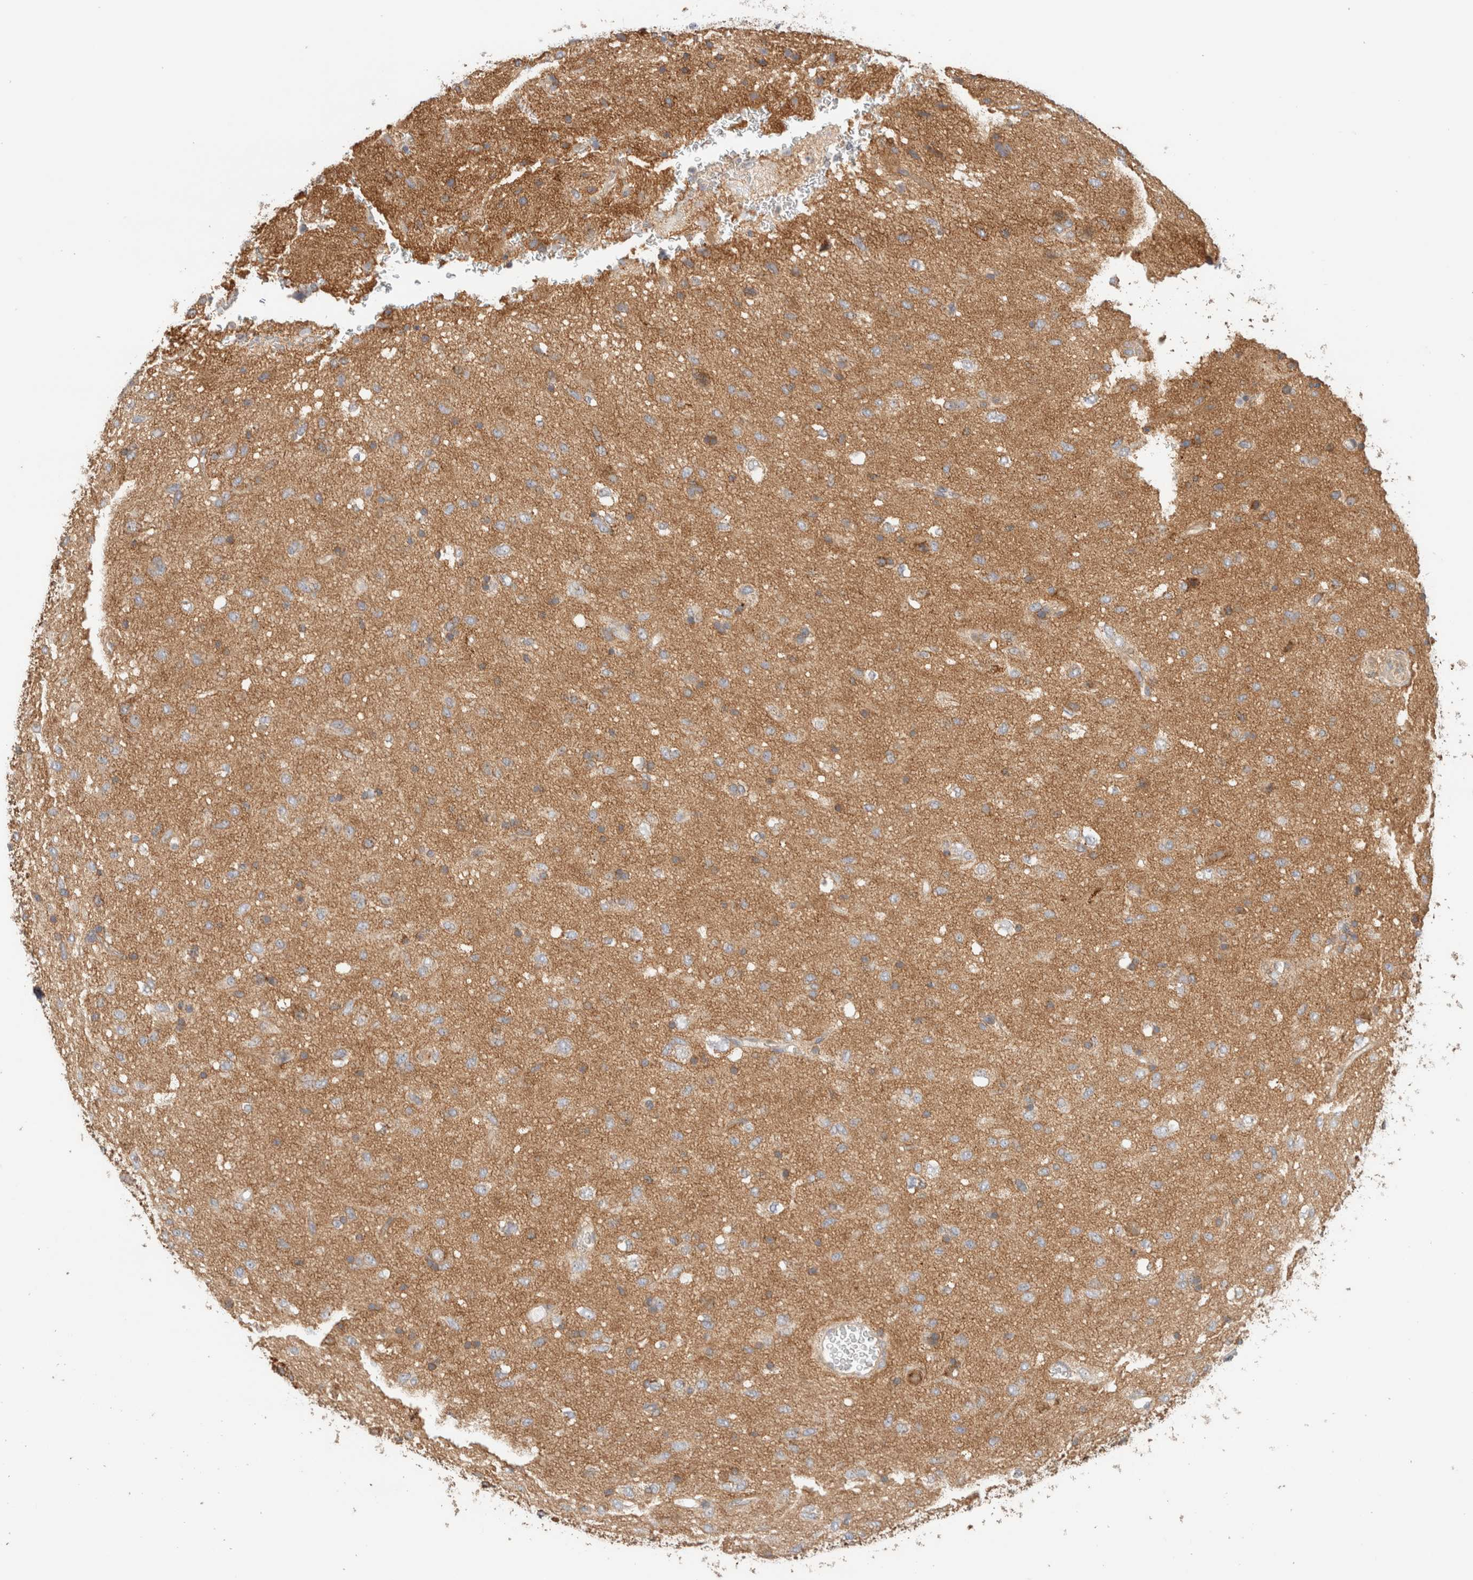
{"staining": {"intensity": "moderate", "quantity": ">75%", "location": "cytoplasmic/membranous"}, "tissue": "glioma", "cell_type": "Tumor cells", "image_type": "cancer", "snomed": [{"axis": "morphology", "description": "Glioma, malignant, Low grade"}, {"axis": "topography", "description": "Brain"}], "caption": "Glioma tissue exhibits moderate cytoplasmic/membranous staining in approximately >75% of tumor cells, visualized by immunohistochemistry. (Stains: DAB in brown, nuclei in blue, Microscopy: brightfield microscopy at high magnification).", "gene": "MRM3", "patient": {"sex": "male", "age": 77}}